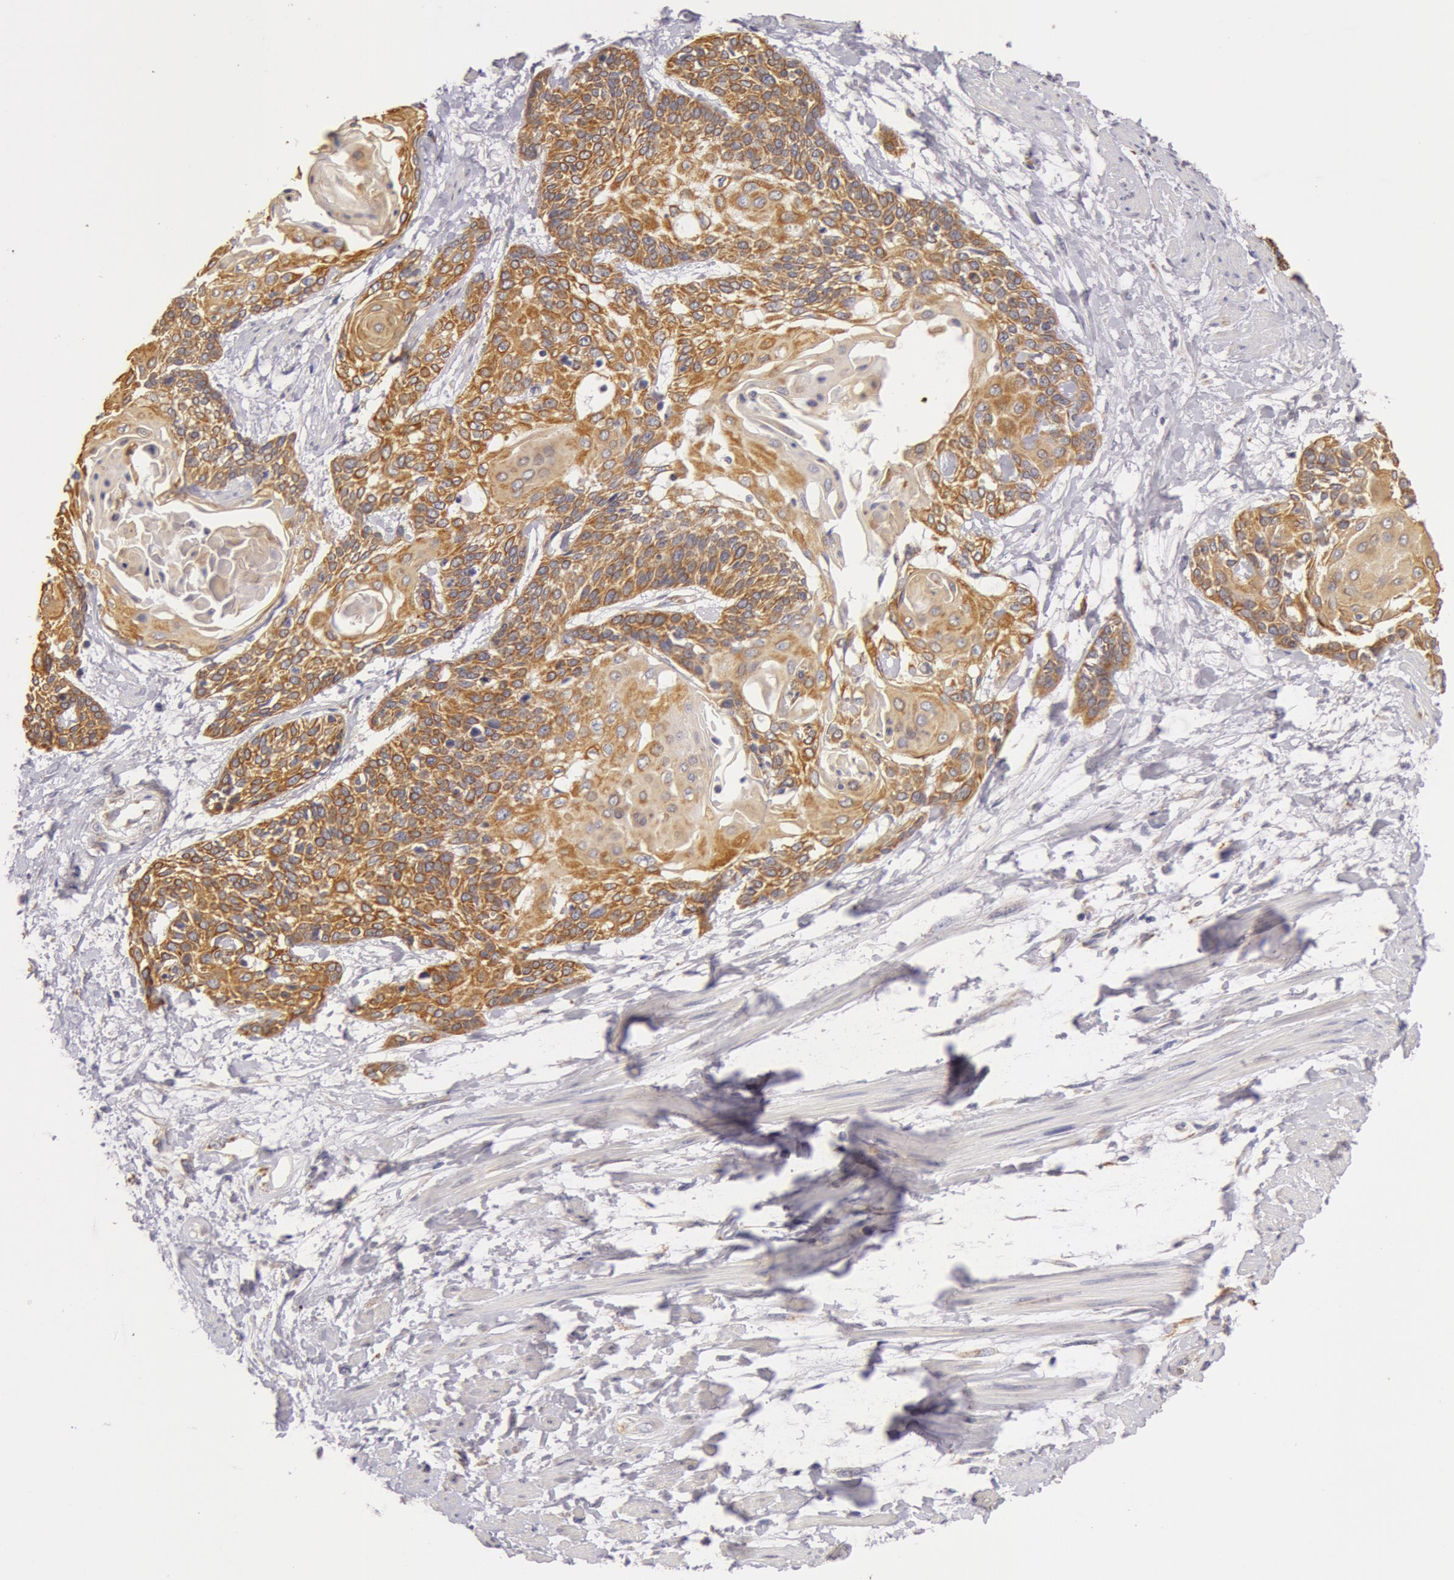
{"staining": {"intensity": "moderate", "quantity": ">75%", "location": "cytoplasmic/membranous"}, "tissue": "cervical cancer", "cell_type": "Tumor cells", "image_type": "cancer", "snomed": [{"axis": "morphology", "description": "Squamous cell carcinoma, NOS"}, {"axis": "topography", "description": "Cervix"}], "caption": "Cervical squamous cell carcinoma tissue displays moderate cytoplasmic/membranous expression in about >75% of tumor cells, visualized by immunohistochemistry. (brown staining indicates protein expression, while blue staining denotes nuclei).", "gene": "KRT18", "patient": {"sex": "female", "age": 57}}